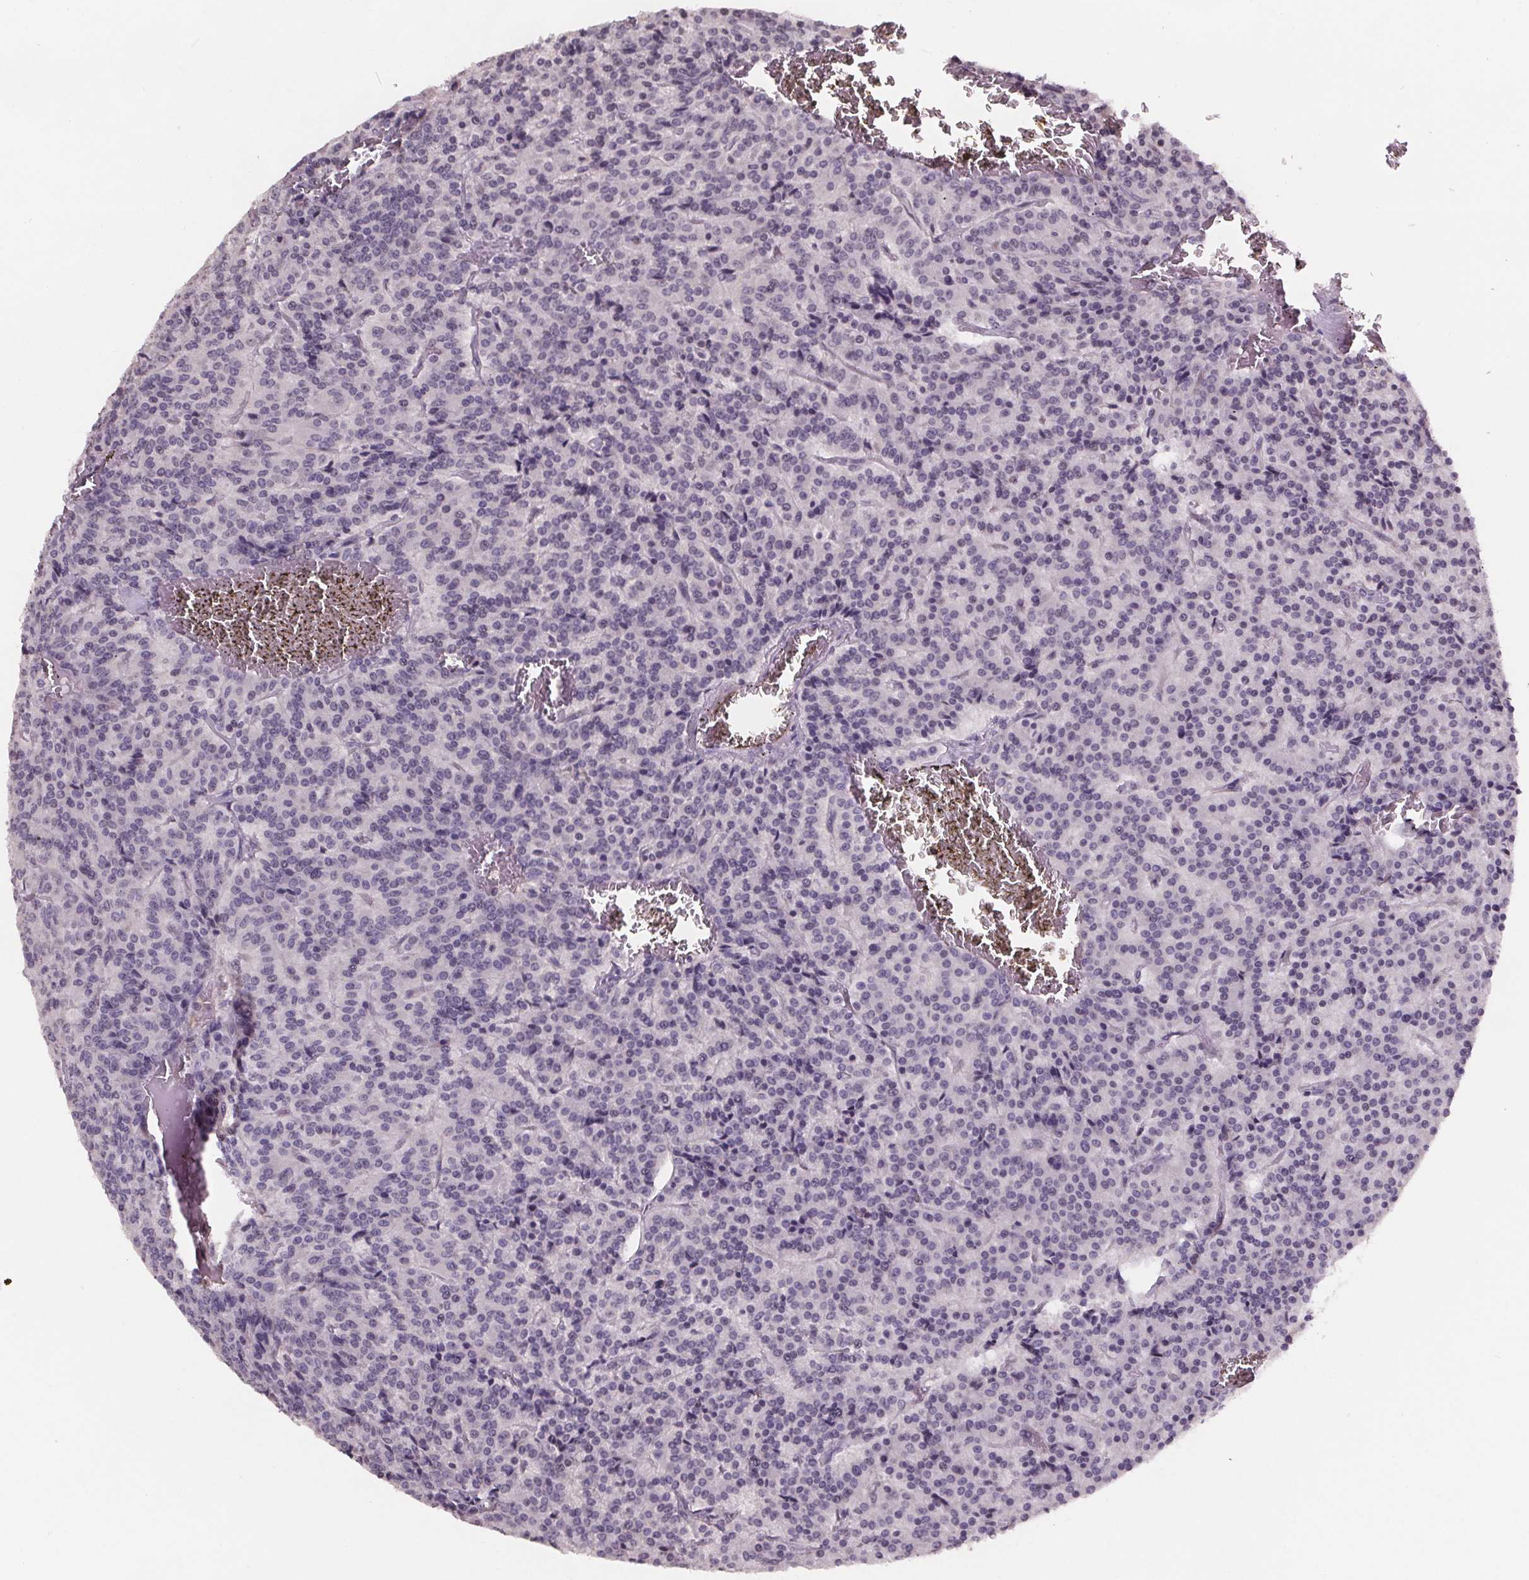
{"staining": {"intensity": "negative", "quantity": "none", "location": "none"}, "tissue": "carcinoid", "cell_type": "Tumor cells", "image_type": "cancer", "snomed": [{"axis": "morphology", "description": "Carcinoid, malignant, NOS"}, {"axis": "topography", "description": "Lung"}], "caption": "Immunohistochemistry (IHC) micrograph of human carcinoid stained for a protein (brown), which exhibits no staining in tumor cells.", "gene": "NKX6-1", "patient": {"sex": "male", "age": 70}}